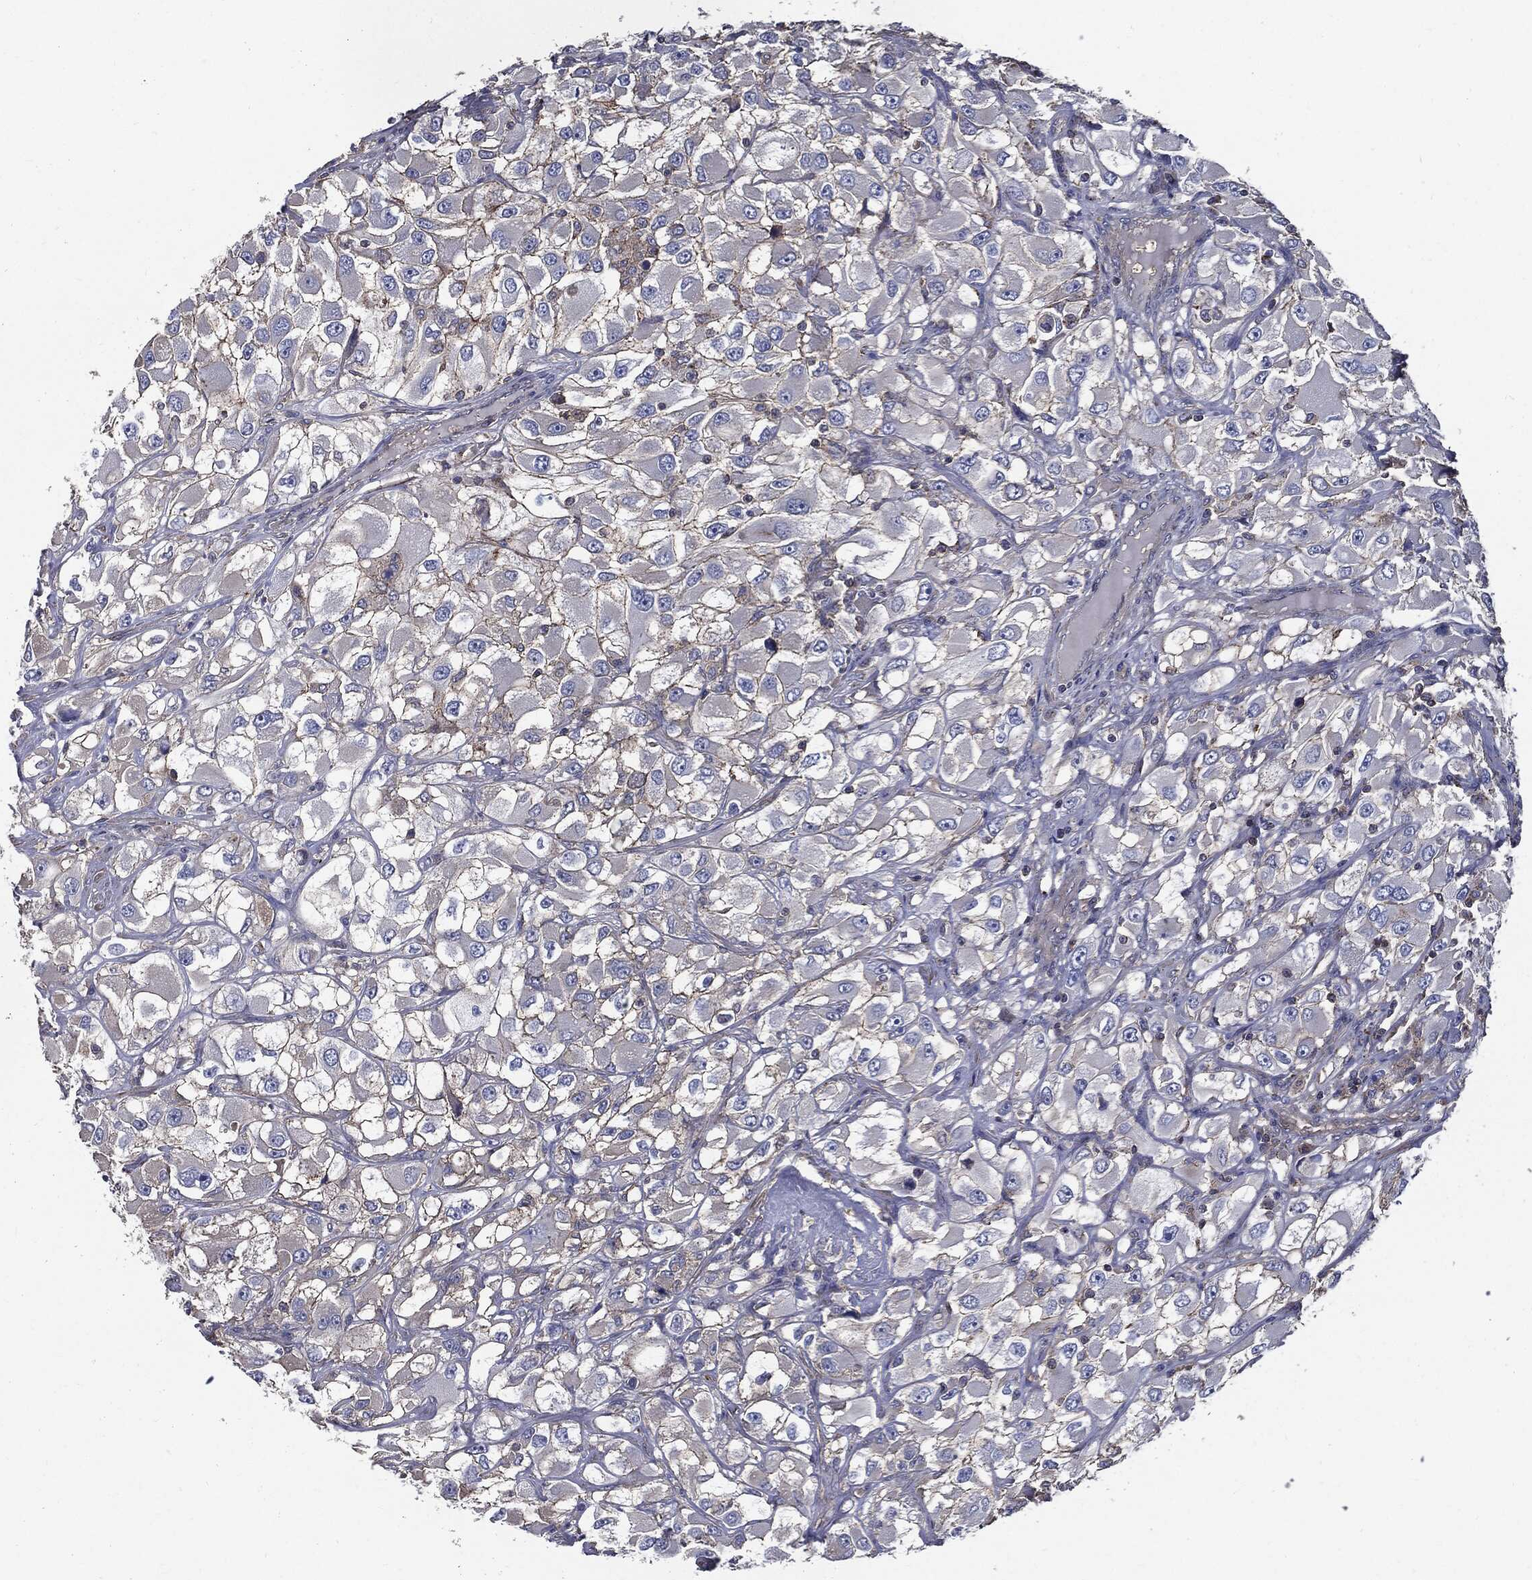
{"staining": {"intensity": "negative", "quantity": "none", "location": "none"}, "tissue": "renal cancer", "cell_type": "Tumor cells", "image_type": "cancer", "snomed": [{"axis": "morphology", "description": "Adenocarcinoma, NOS"}, {"axis": "topography", "description": "Kidney"}], "caption": "Tumor cells are negative for brown protein staining in renal cancer.", "gene": "PDCD6IP", "patient": {"sex": "female", "age": 52}}